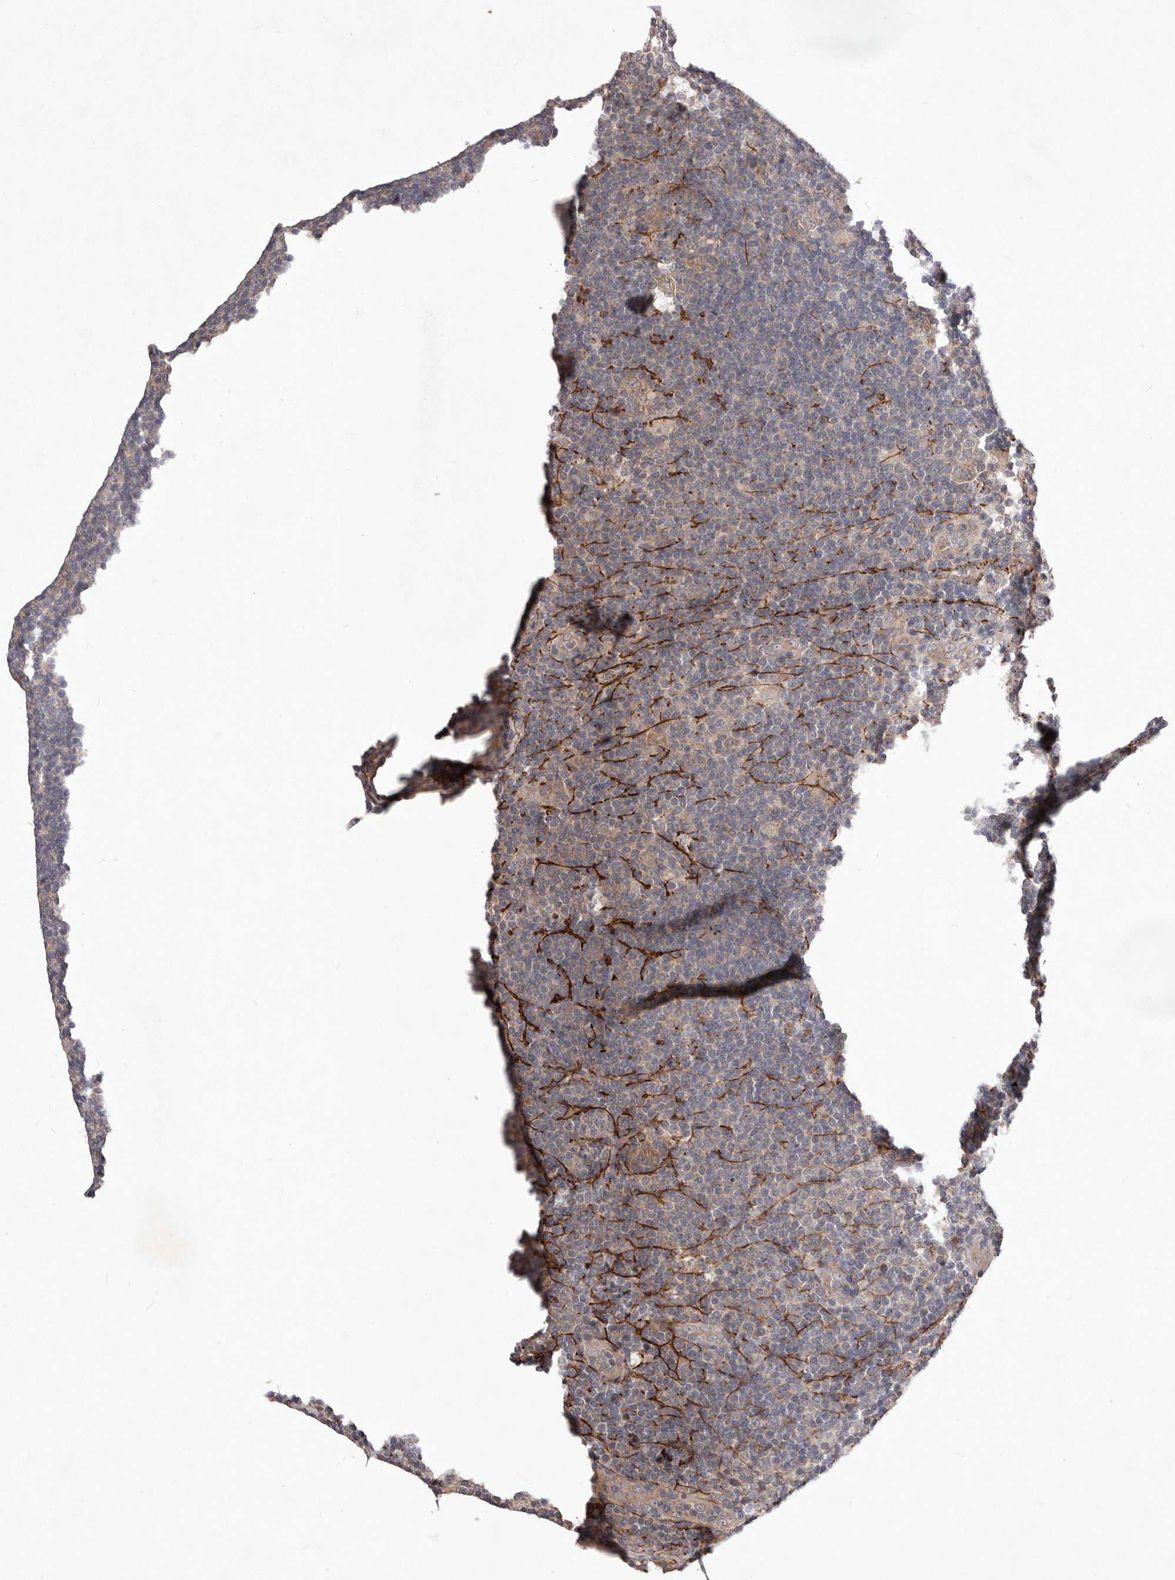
{"staining": {"intensity": "negative", "quantity": "none", "location": "none"}, "tissue": "lymphoma", "cell_type": "Tumor cells", "image_type": "cancer", "snomed": [{"axis": "morphology", "description": "Hodgkin's disease, NOS"}, {"axis": "topography", "description": "Lymph node"}], "caption": "Lymphoma was stained to show a protein in brown. There is no significant staining in tumor cells.", "gene": "HBS1L", "patient": {"sex": "female", "age": 57}}